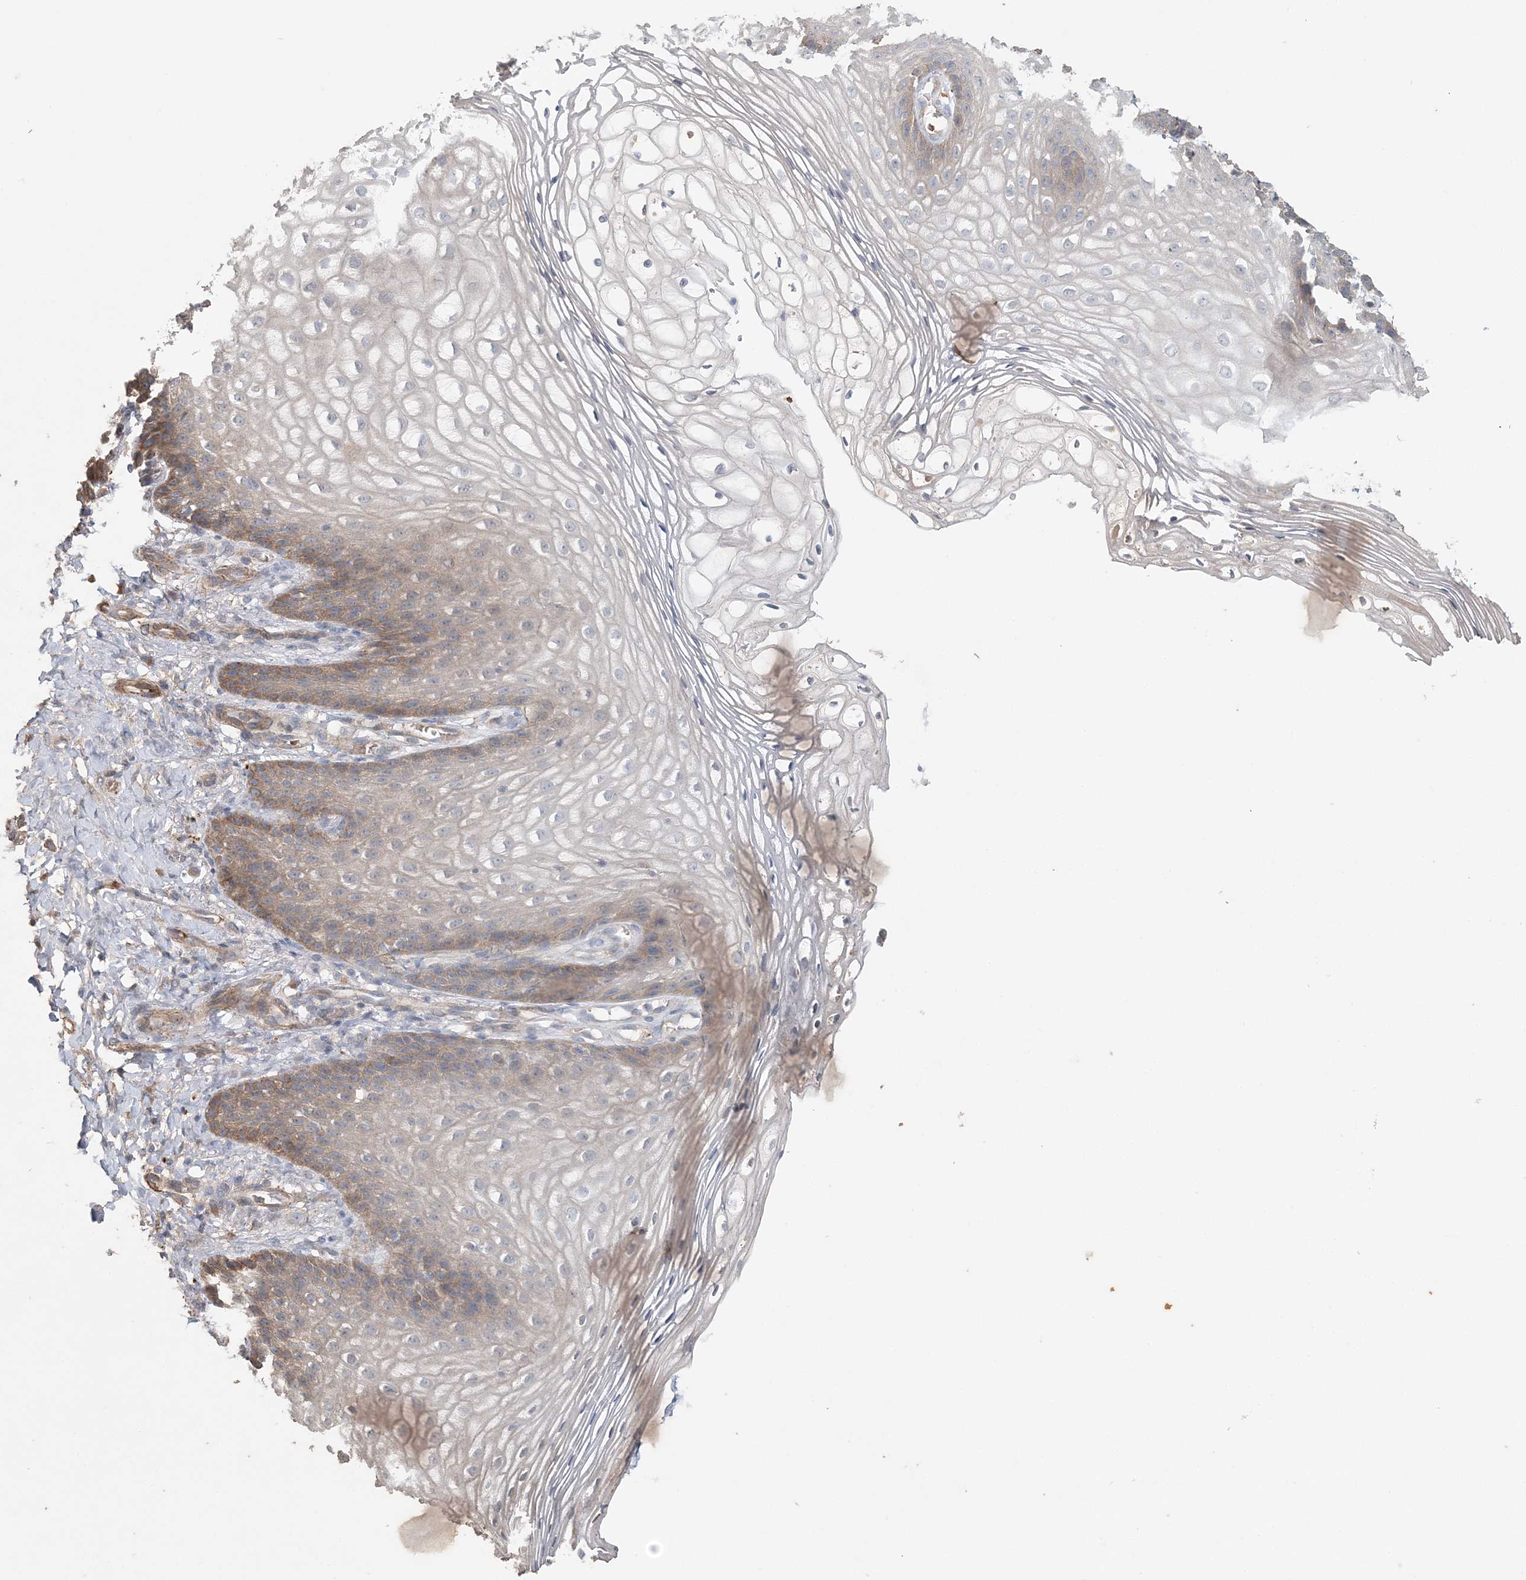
{"staining": {"intensity": "moderate", "quantity": "<25%", "location": "cytoplasmic/membranous"}, "tissue": "vagina", "cell_type": "Squamous epithelial cells", "image_type": "normal", "snomed": [{"axis": "morphology", "description": "Normal tissue, NOS"}, {"axis": "topography", "description": "Vagina"}], "caption": "High-power microscopy captured an IHC micrograph of normal vagina, revealing moderate cytoplasmic/membranous positivity in approximately <25% of squamous epithelial cells.", "gene": "TTI1", "patient": {"sex": "female", "age": 60}}